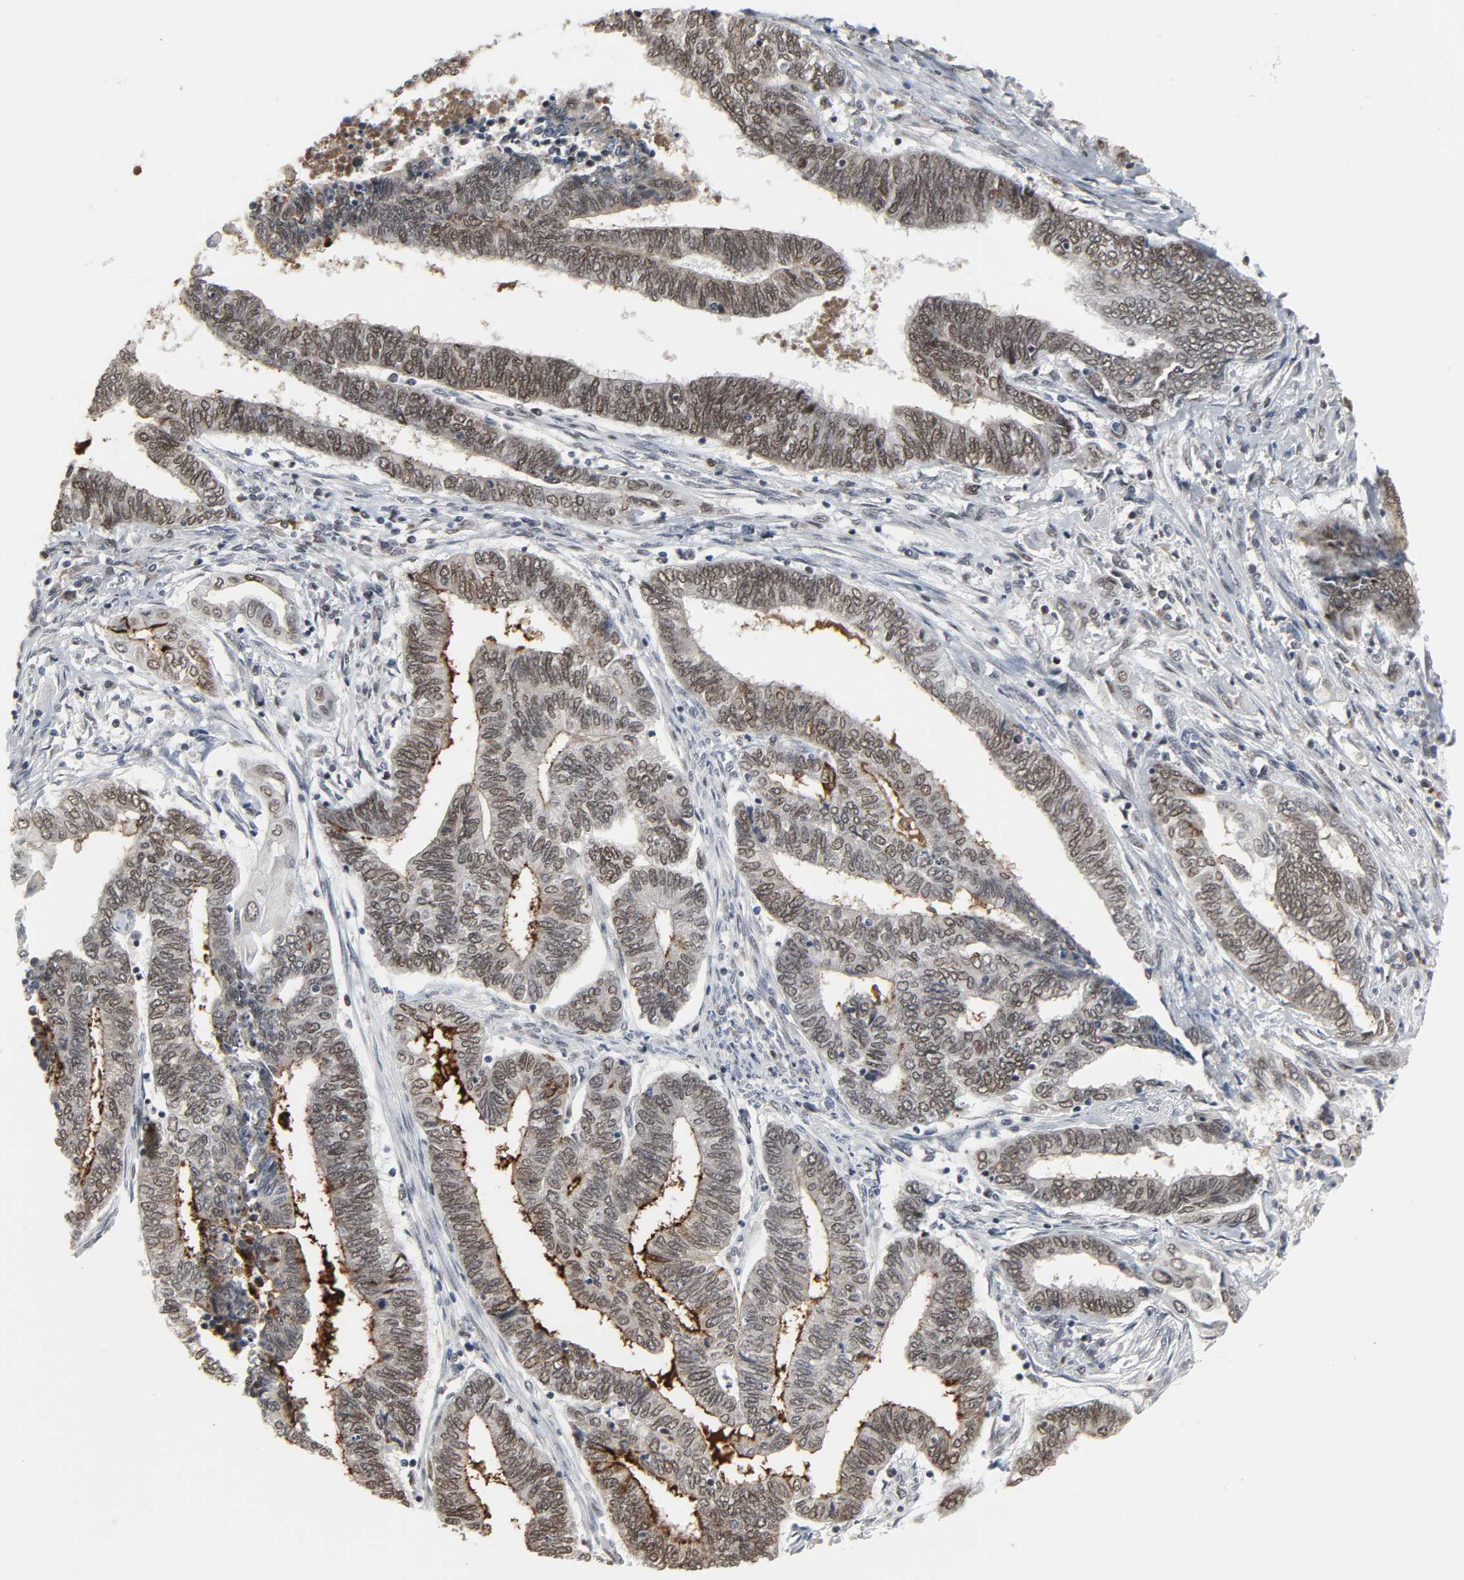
{"staining": {"intensity": "weak", "quantity": "<25%", "location": "nuclear"}, "tissue": "endometrial cancer", "cell_type": "Tumor cells", "image_type": "cancer", "snomed": [{"axis": "morphology", "description": "Adenocarcinoma, NOS"}, {"axis": "topography", "description": "Uterus"}, {"axis": "topography", "description": "Endometrium"}], "caption": "Immunohistochemical staining of endometrial cancer shows no significant expression in tumor cells.", "gene": "DAZAP1", "patient": {"sex": "female", "age": 70}}